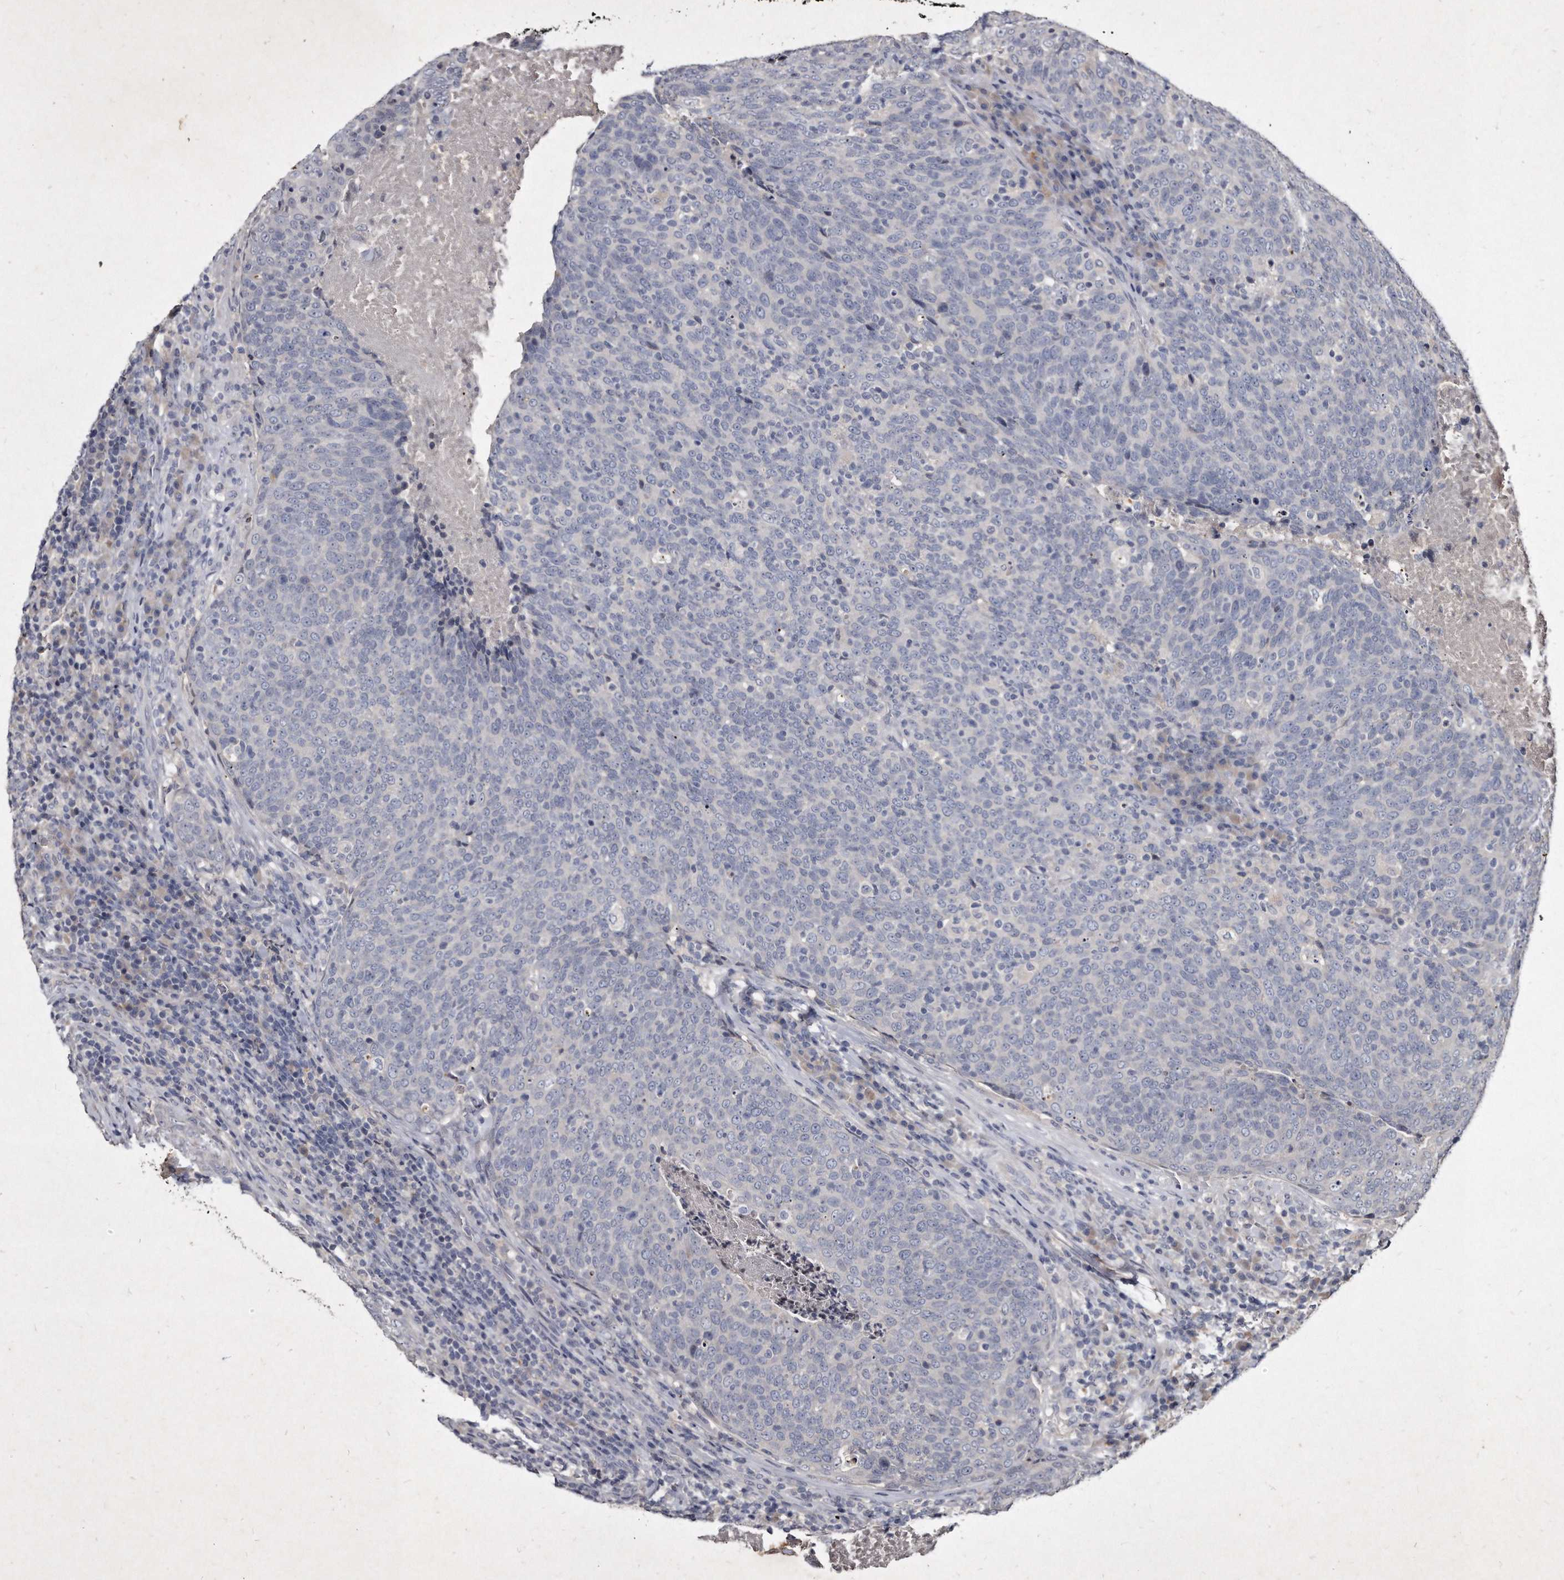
{"staining": {"intensity": "negative", "quantity": "none", "location": "none"}, "tissue": "head and neck cancer", "cell_type": "Tumor cells", "image_type": "cancer", "snomed": [{"axis": "morphology", "description": "Squamous cell carcinoma, NOS"}, {"axis": "morphology", "description": "Squamous cell carcinoma, metastatic, NOS"}, {"axis": "topography", "description": "Lymph node"}, {"axis": "topography", "description": "Head-Neck"}], "caption": "This is an immunohistochemistry (IHC) photomicrograph of human head and neck metastatic squamous cell carcinoma. There is no staining in tumor cells.", "gene": "KLHDC3", "patient": {"sex": "male", "age": 62}}